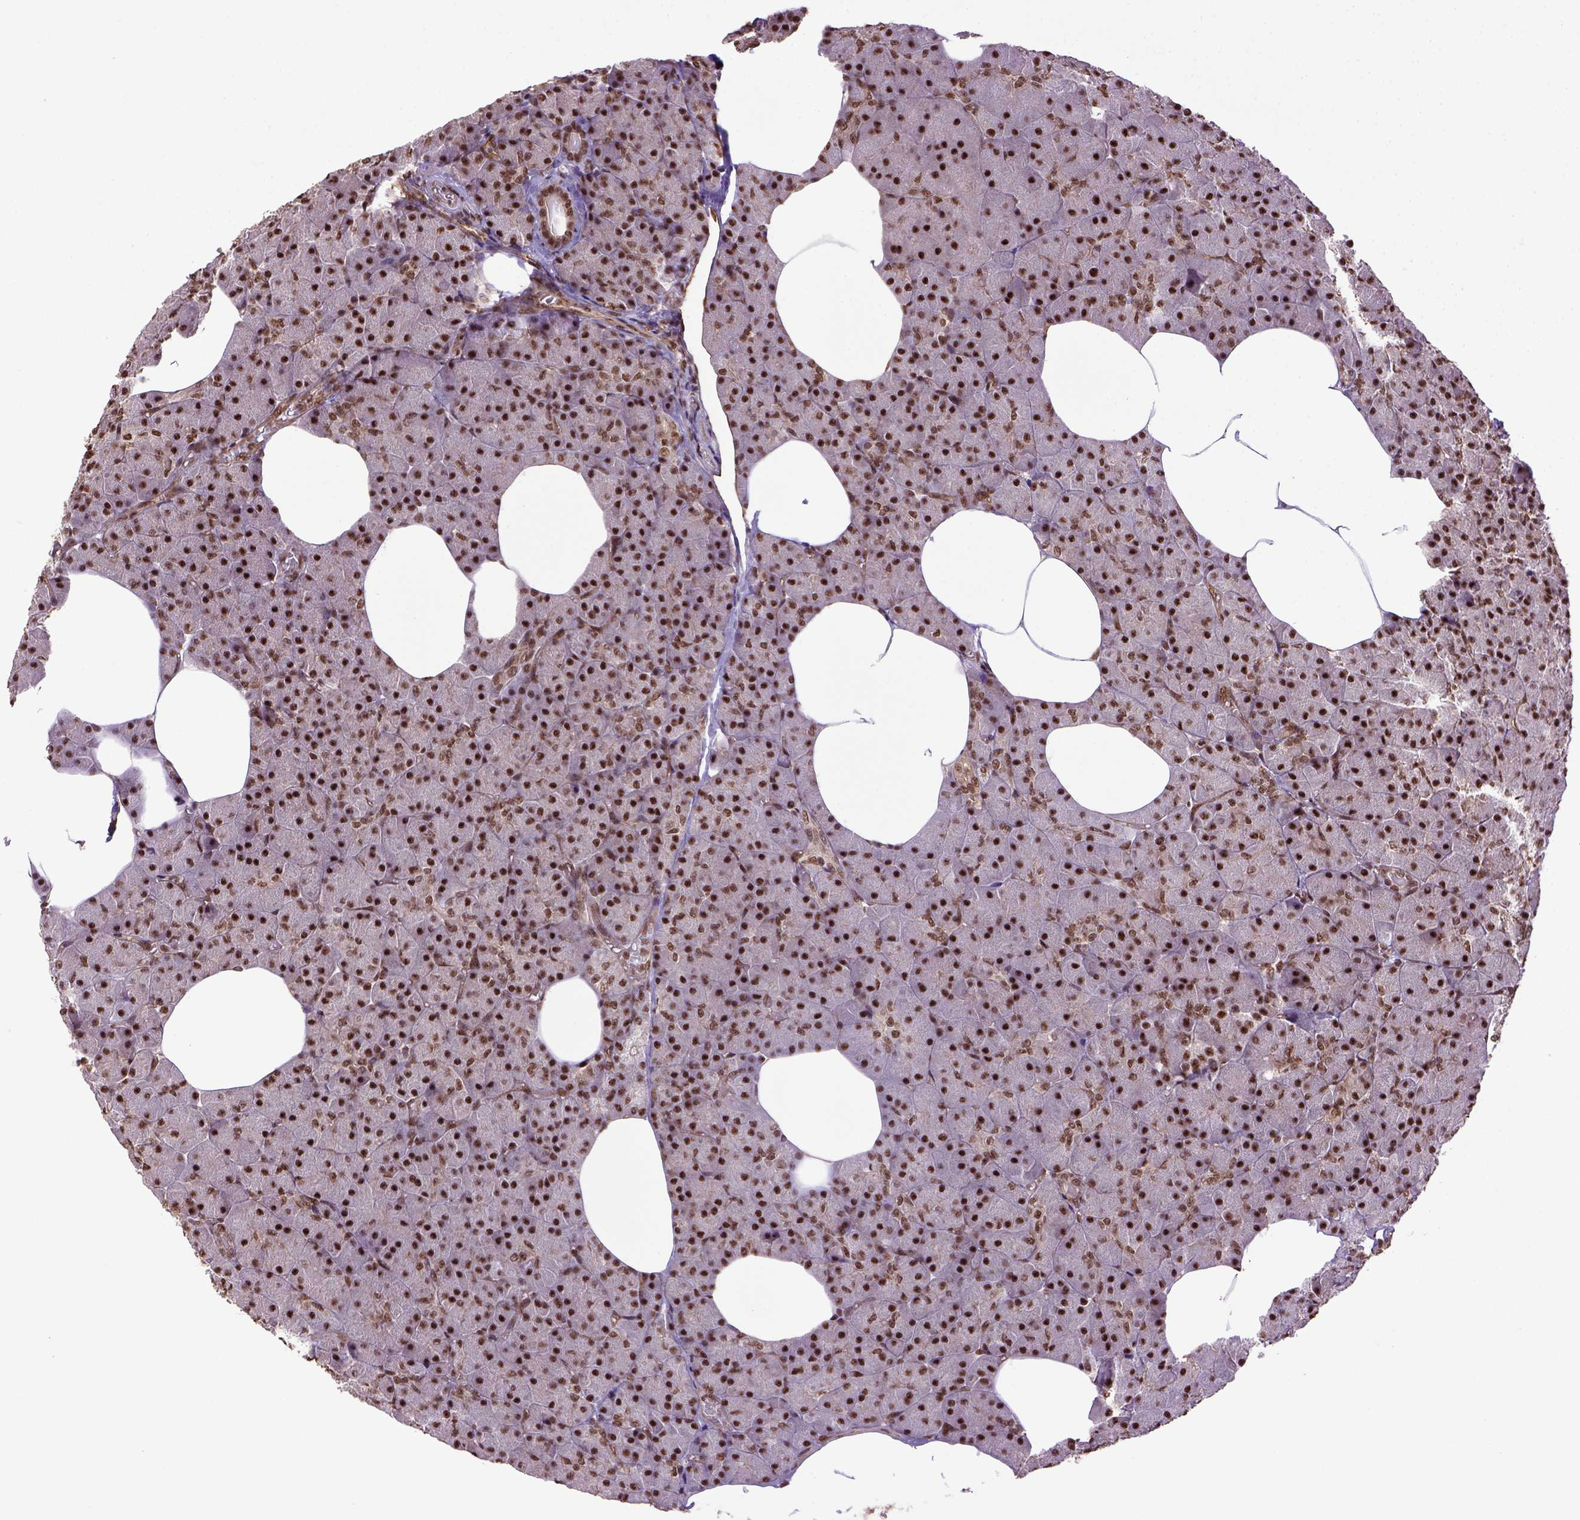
{"staining": {"intensity": "strong", "quantity": ">75%", "location": "nuclear"}, "tissue": "pancreas", "cell_type": "Exocrine glandular cells", "image_type": "normal", "snomed": [{"axis": "morphology", "description": "Normal tissue, NOS"}, {"axis": "topography", "description": "Pancreas"}], "caption": "IHC staining of normal pancreas, which reveals high levels of strong nuclear expression in approximately >75% of exocrine glandular cells indicating strong nuclear protein expression. The staining was performed using DAB (brown) for protein detection and nuclei were counterstained in hematoxylin (blue).", "gene": "PPIG", "patient": {"sex": "female", "age": 45}}